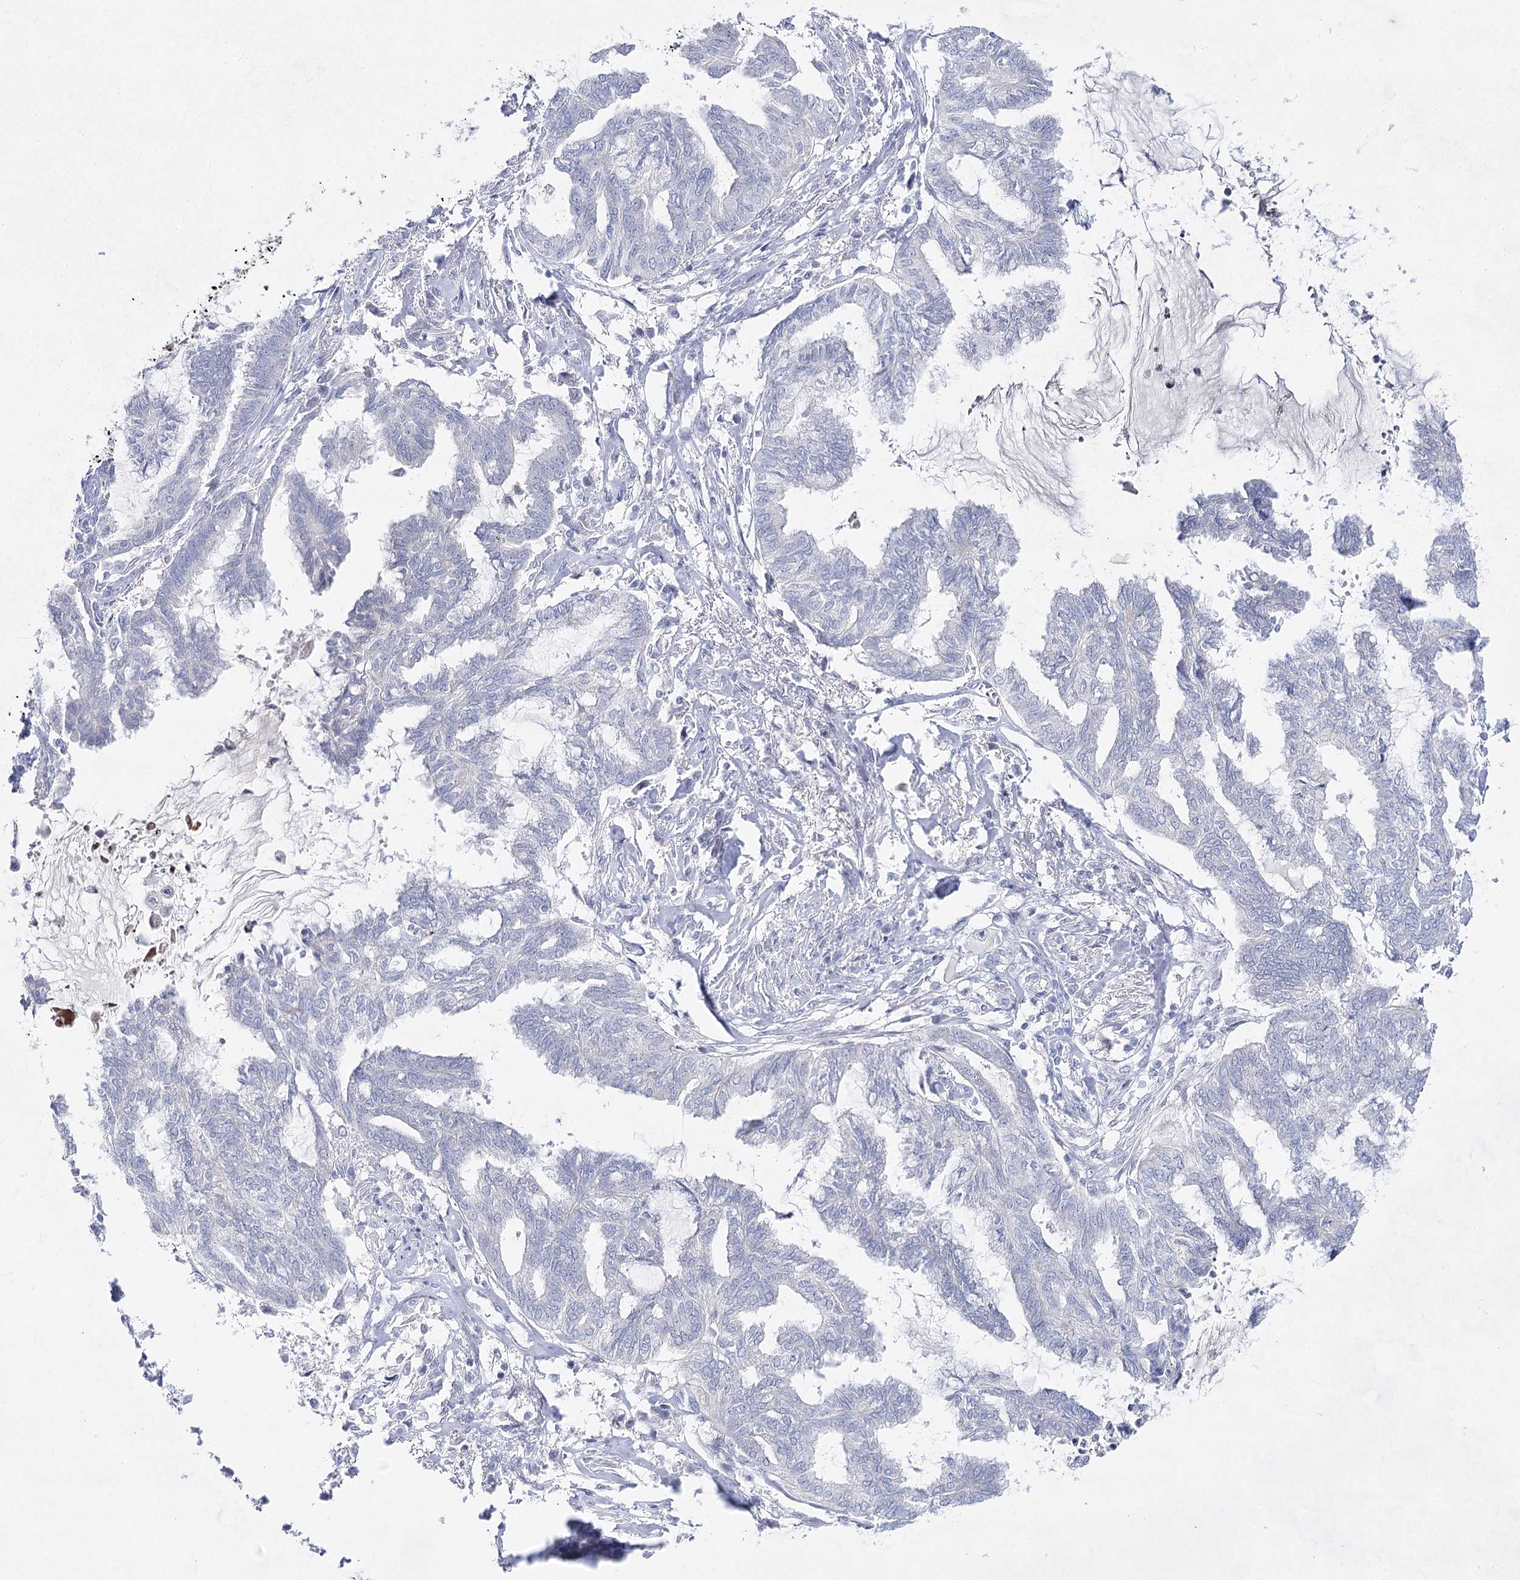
{"staining": {"intensity": "negative", "quantity": "none", "location": "none"}, "tissue": "endometrial cancer", "cell_type": "Tumor cells", "image_type": "cancer", "snomed": [{"axis": "morphology", "description": "Adenocarcinoma, NOS"}, {"axis": "topography", "description": "Endometrium"}], "caption": "Immunohistochemical staining of adenocarcinoma (endometrial) displays no significant expression in tumor cells.", "gene": "BPHL", "patient": {"sex": "female", "age": 86}}